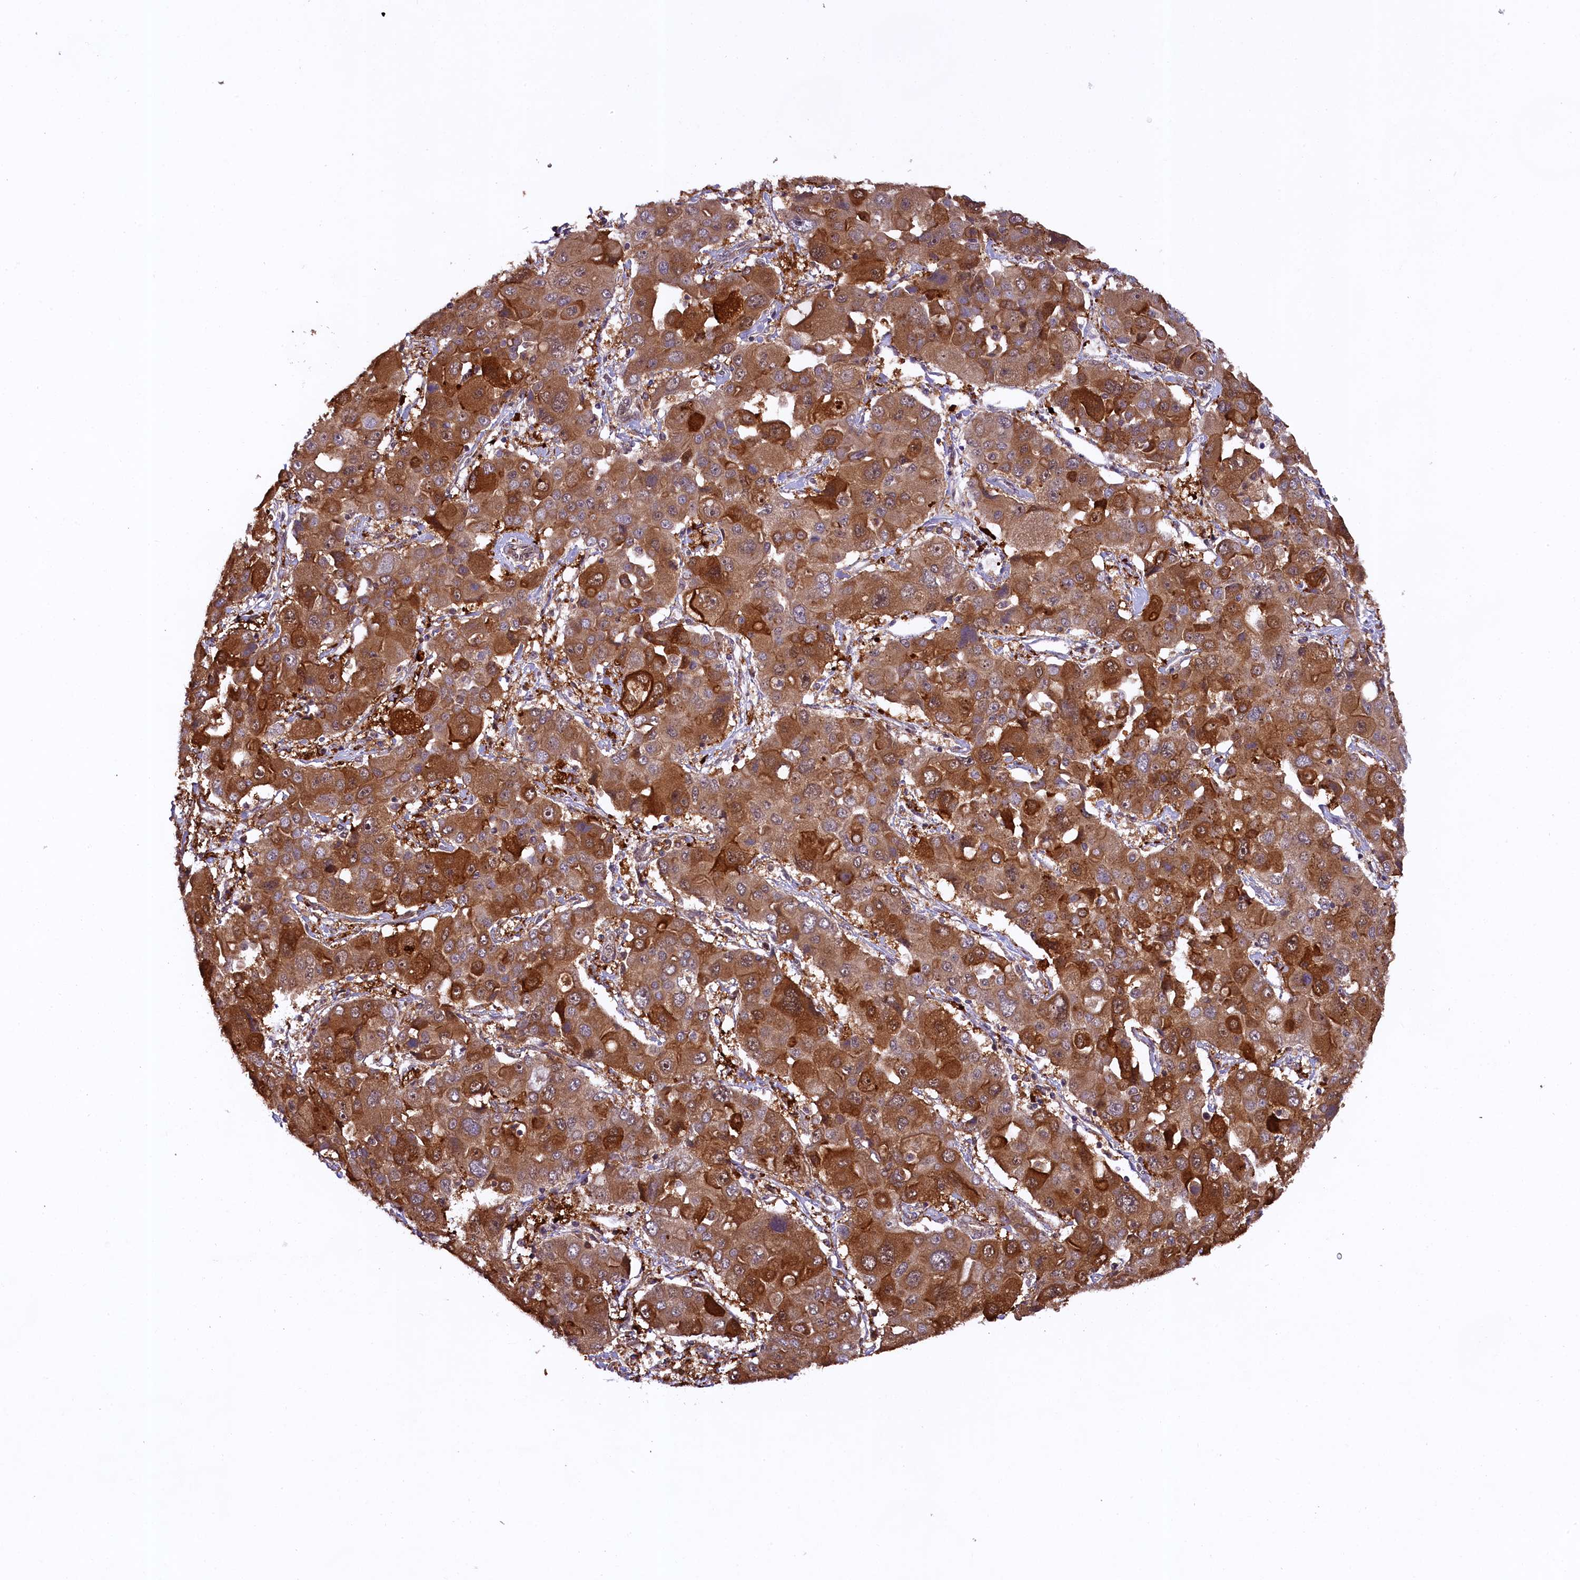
{"staining": {"intensity": "strong", "quantity": ">75%", "location": "cytoplasmic/membranous"}, "tissue": "liver cancer", "cell_type": "Tumor cells", "image_type": "cancer", "snomed": [{"axis": "morphology", "description": "Cholangiocarcinoma"}, {"axis": "topography", "description": "Liver"}], "caption": "Immunohistochemical staining of human liver cancer demonstrates high levels of strong cytoplasmic/membranous protein expression in about >75% of tumor cells.", "gene": "DOHH", "patient": {"sex": "male", "age": 67}}